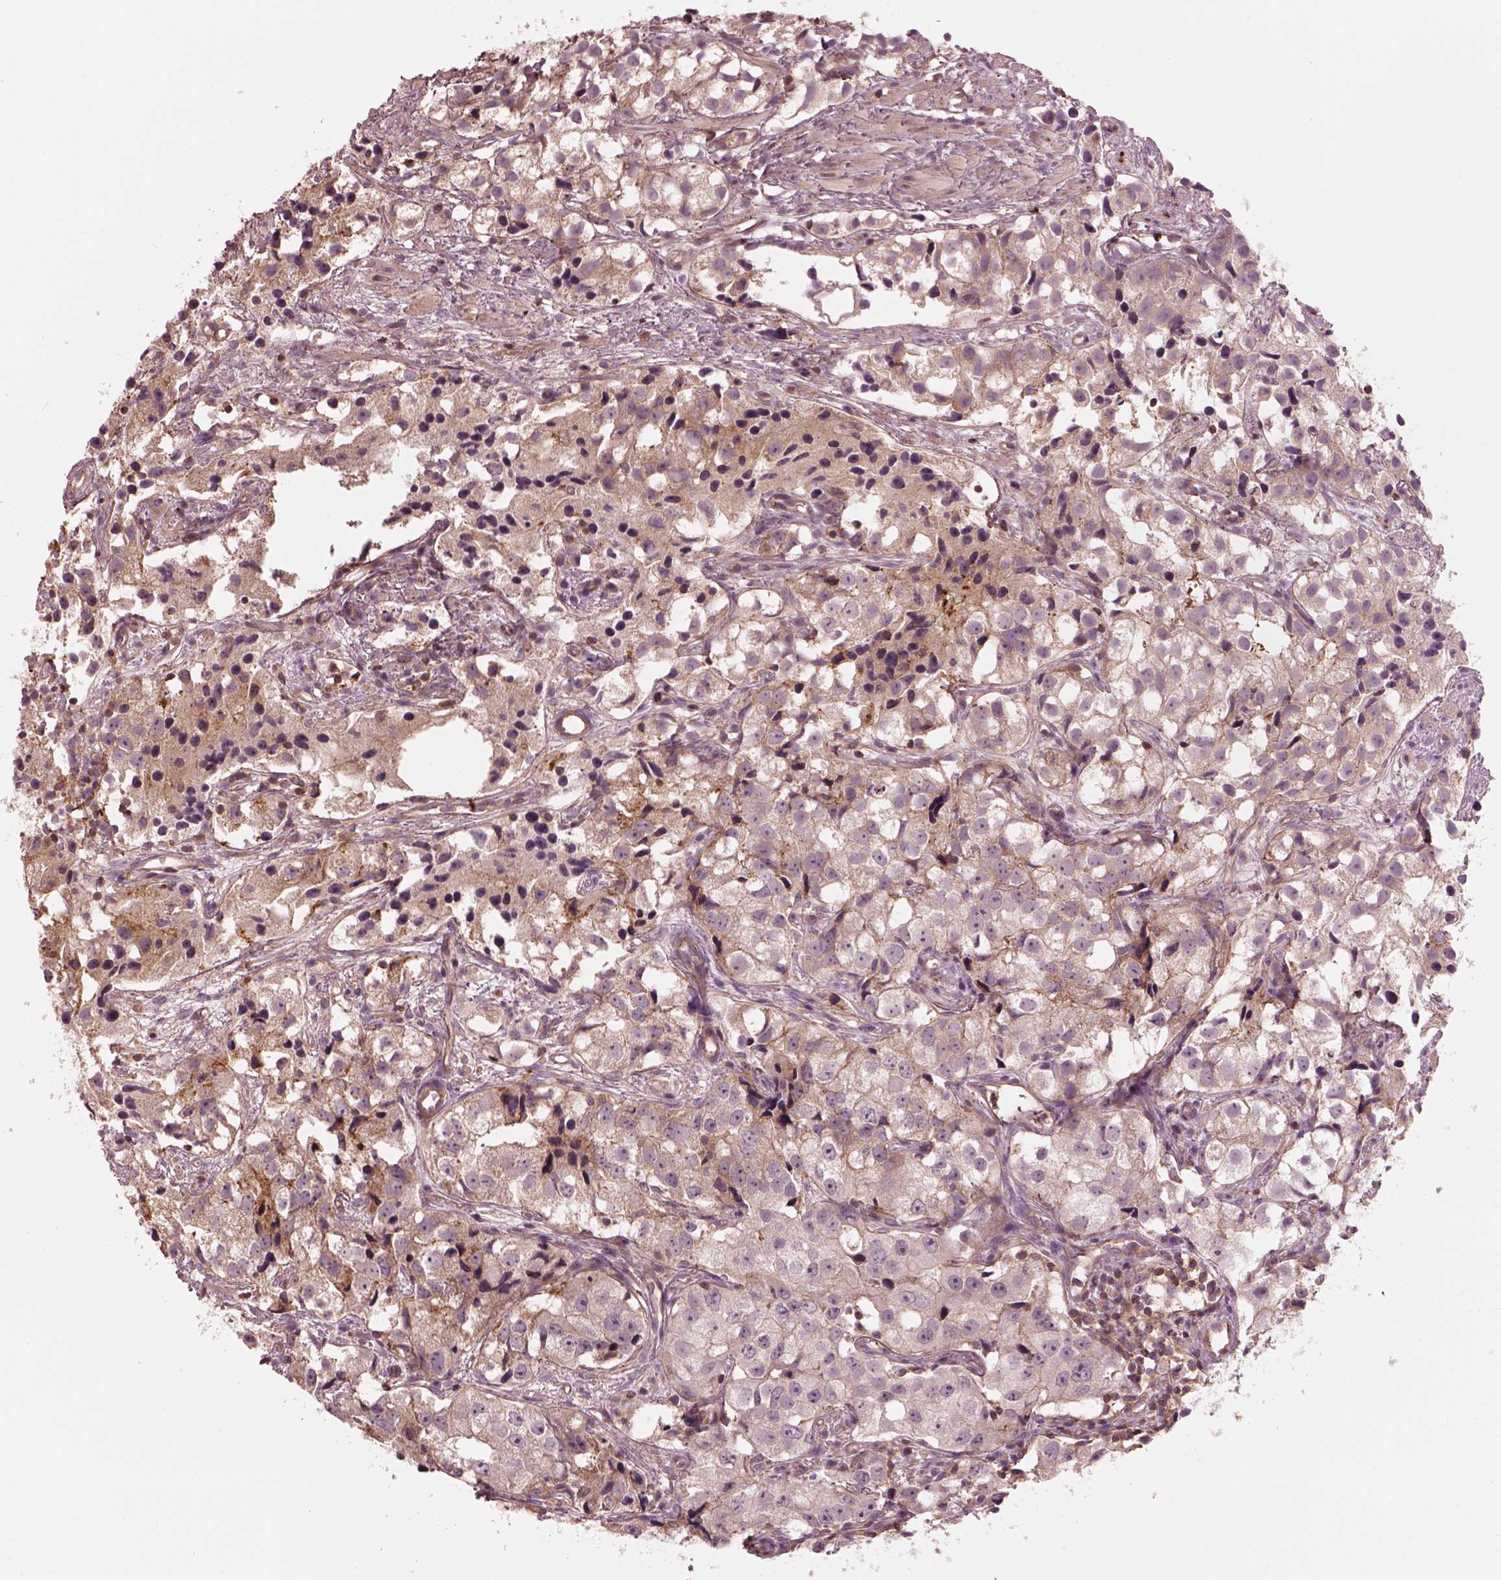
{"staining": {"intensity": "weak", "quantity": "25%-75%", "location": "cytoplasmic/membranous"}, "tissue": "prostate cancer", "cell_type": "Tumor cells", "image_type": "cancer", "snomed": [{"axis": "morphology", "description": "Adenocarcinoma, High grade"}, {"axis": "topography", "description": "Prostate"}], "caption": "Protein expression analysis of prostate high-grade adenocarcinoma exhibits weak cytoplasmic/membranous expression in approximately 25%-75% of tumor cells.", "gene": "STK33", "patient": {"sex": "male", "age": 68}}